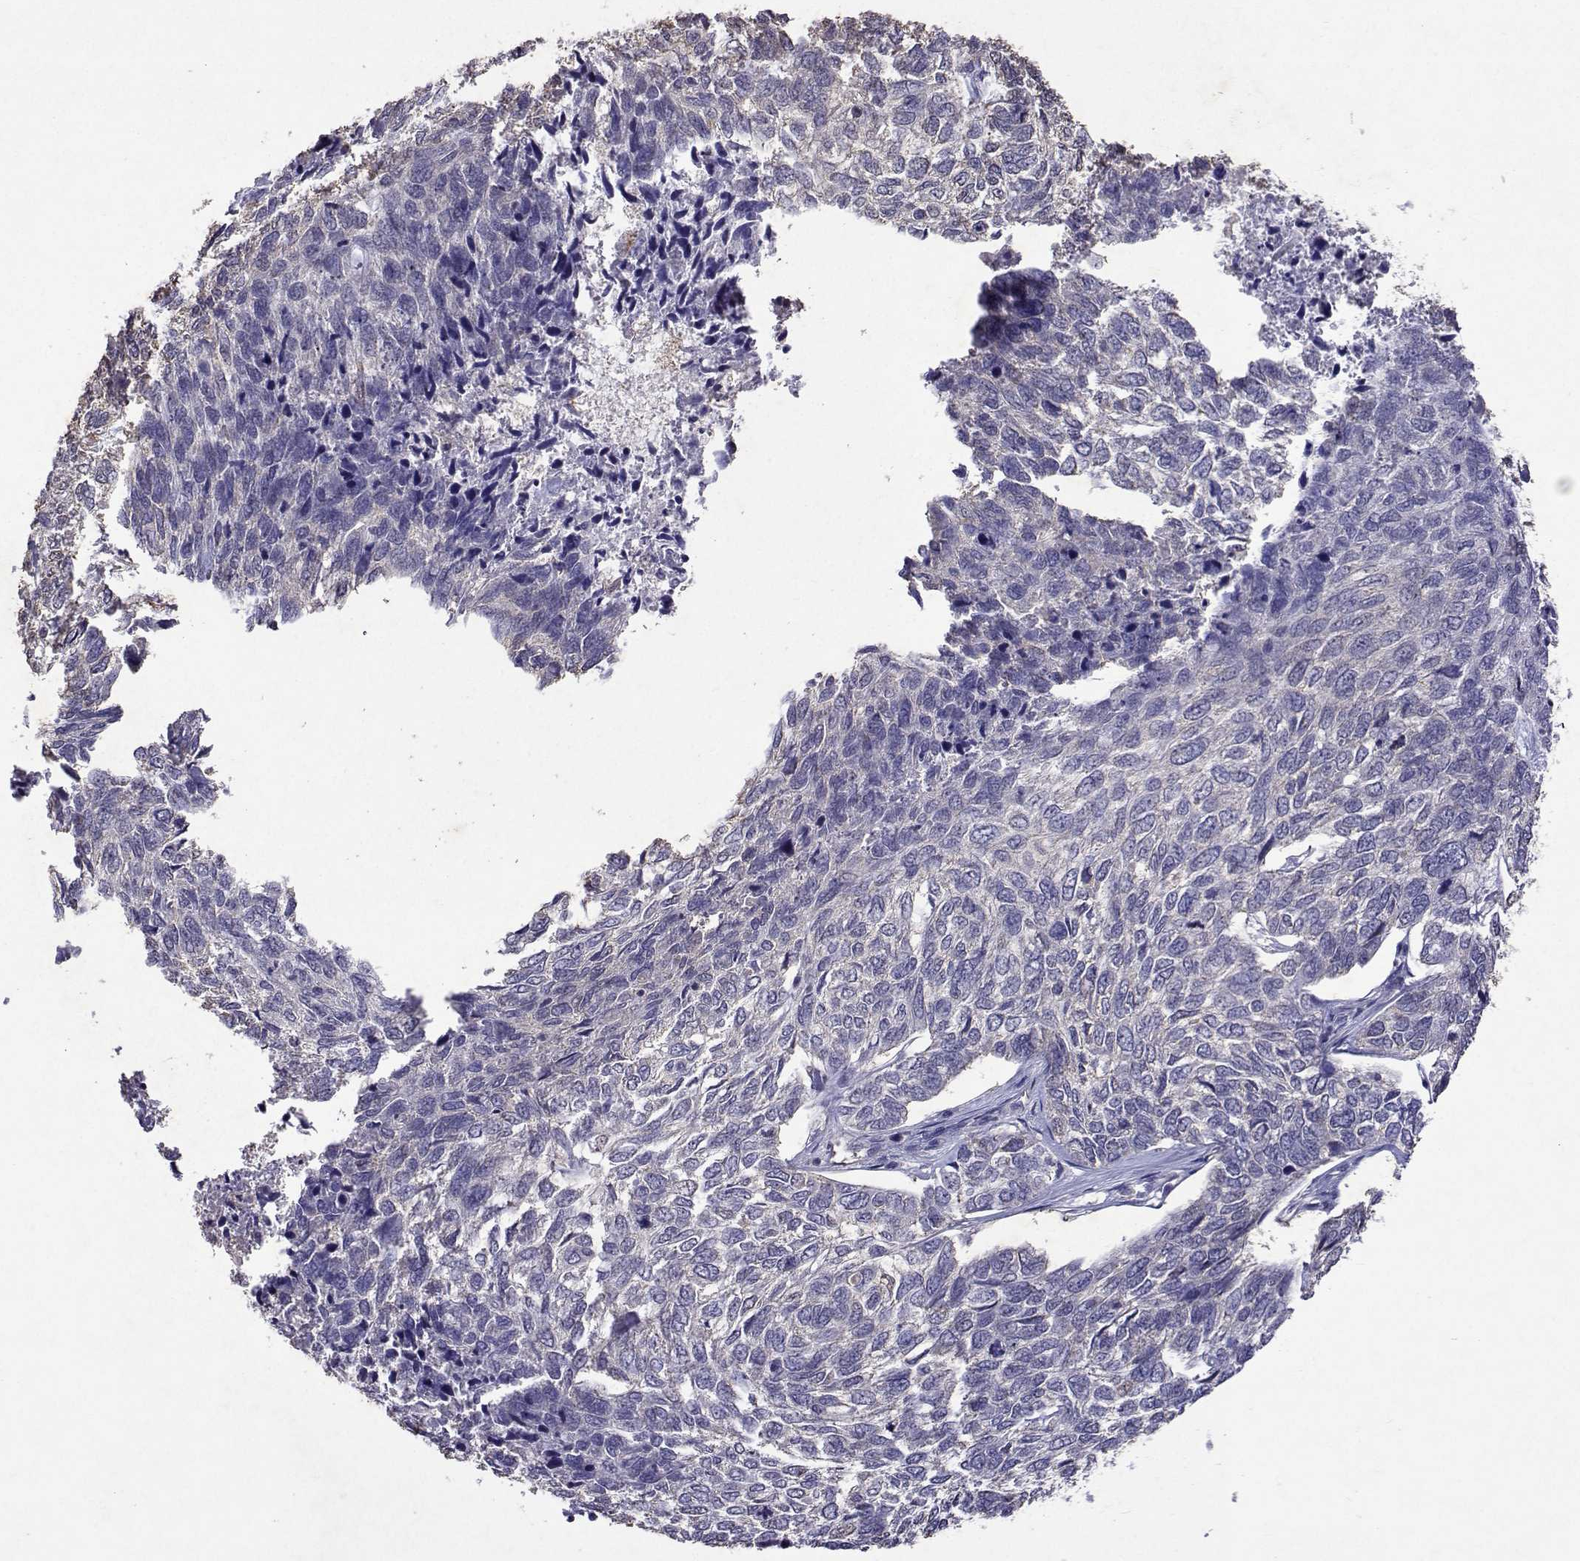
{"staining": {"intensity": "negative", "quantity": "none", "location": "none"}, "tissue": "skin cancer", "cell_type": "Tumor cells", "image_type": "cancer", "snomed": [{"axis": "morphology", "description": "Basal cell carcinoma"}, {"axis": "topography", "description": "Skin"}], "caption": "High power microscopy micrograph of an immunohistochemistry histopathology image of skin basal cell carcinoma, revealing no significant staining in tumor cells.", "gene": "APAF1", "patient": {"sex": "female", "age": 65}}